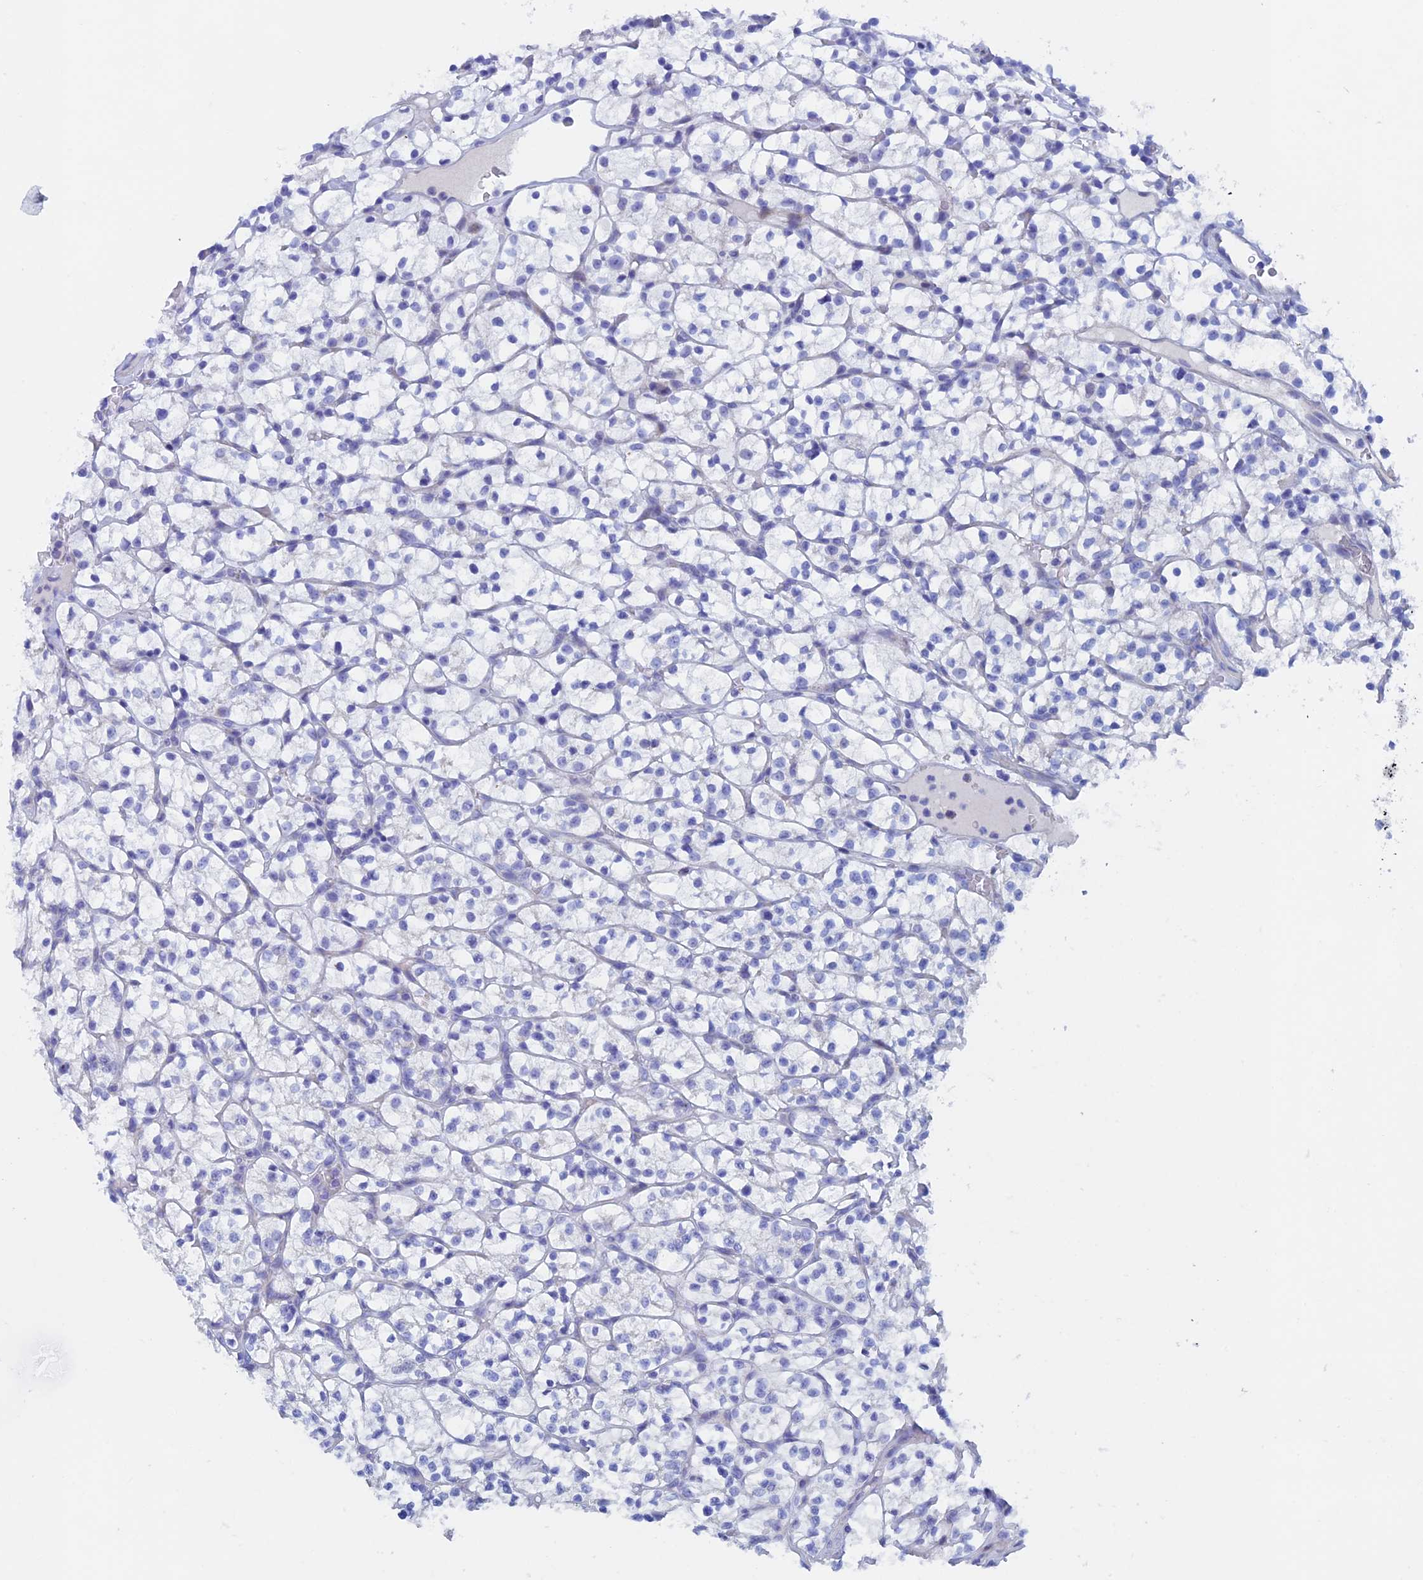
{"staining": {"intensity": "negative", "quantity": "none", "location": "none"}, "tissue": "renal cancer", "cell_type": "Tumor cells", "image_type": "cancer", "snomed": [{"axis": "morphology", "description": "Adenocarcinoma, NOS"}, {"axis": "topography", "description": "Kidney"}], "caption": "A micrograph of renal cancer stained for a protein shows no brown staining in tumor cells.", "gene": "PSMC3IP", "patient": {"sex": "female", "age": 64}}